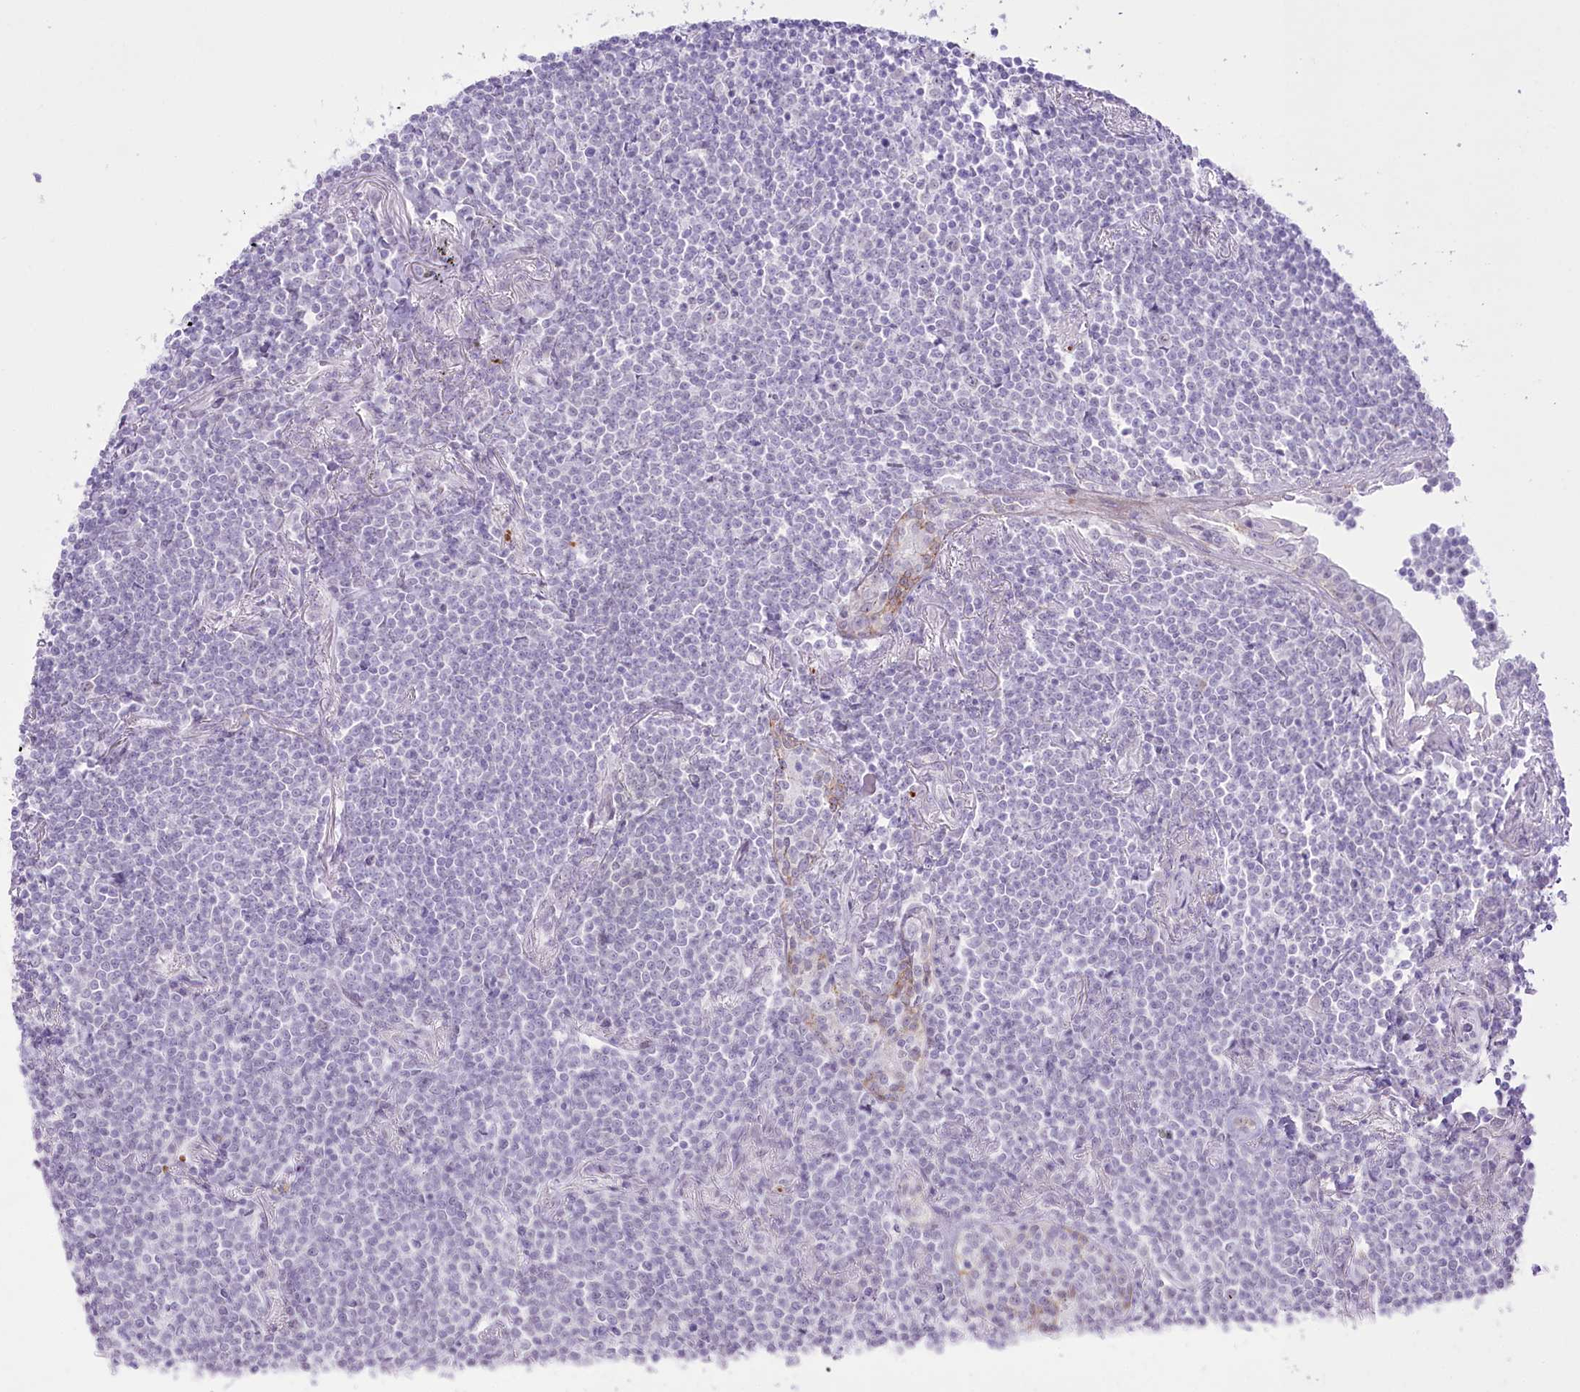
{"staining": {"intensity": "negative", "quantity": "none", "location": "none"}, "tissue": "lymphoma", "cell_type": "Tumor cells", "image_type": "cancer", "snomed": [{"axis": "morphology", "description": "Malignant lymphoma, non-Hodgkin's type, Low grade"}, {"axis": "topography", "description": "Lung"}], "caption": "This is a histopathology image of immunohistochemistry staining of lymphoma, which shows no staining in tumor cells.", "gene": "SLC39A10", "patient": {"sex": "female", "age": 71}}